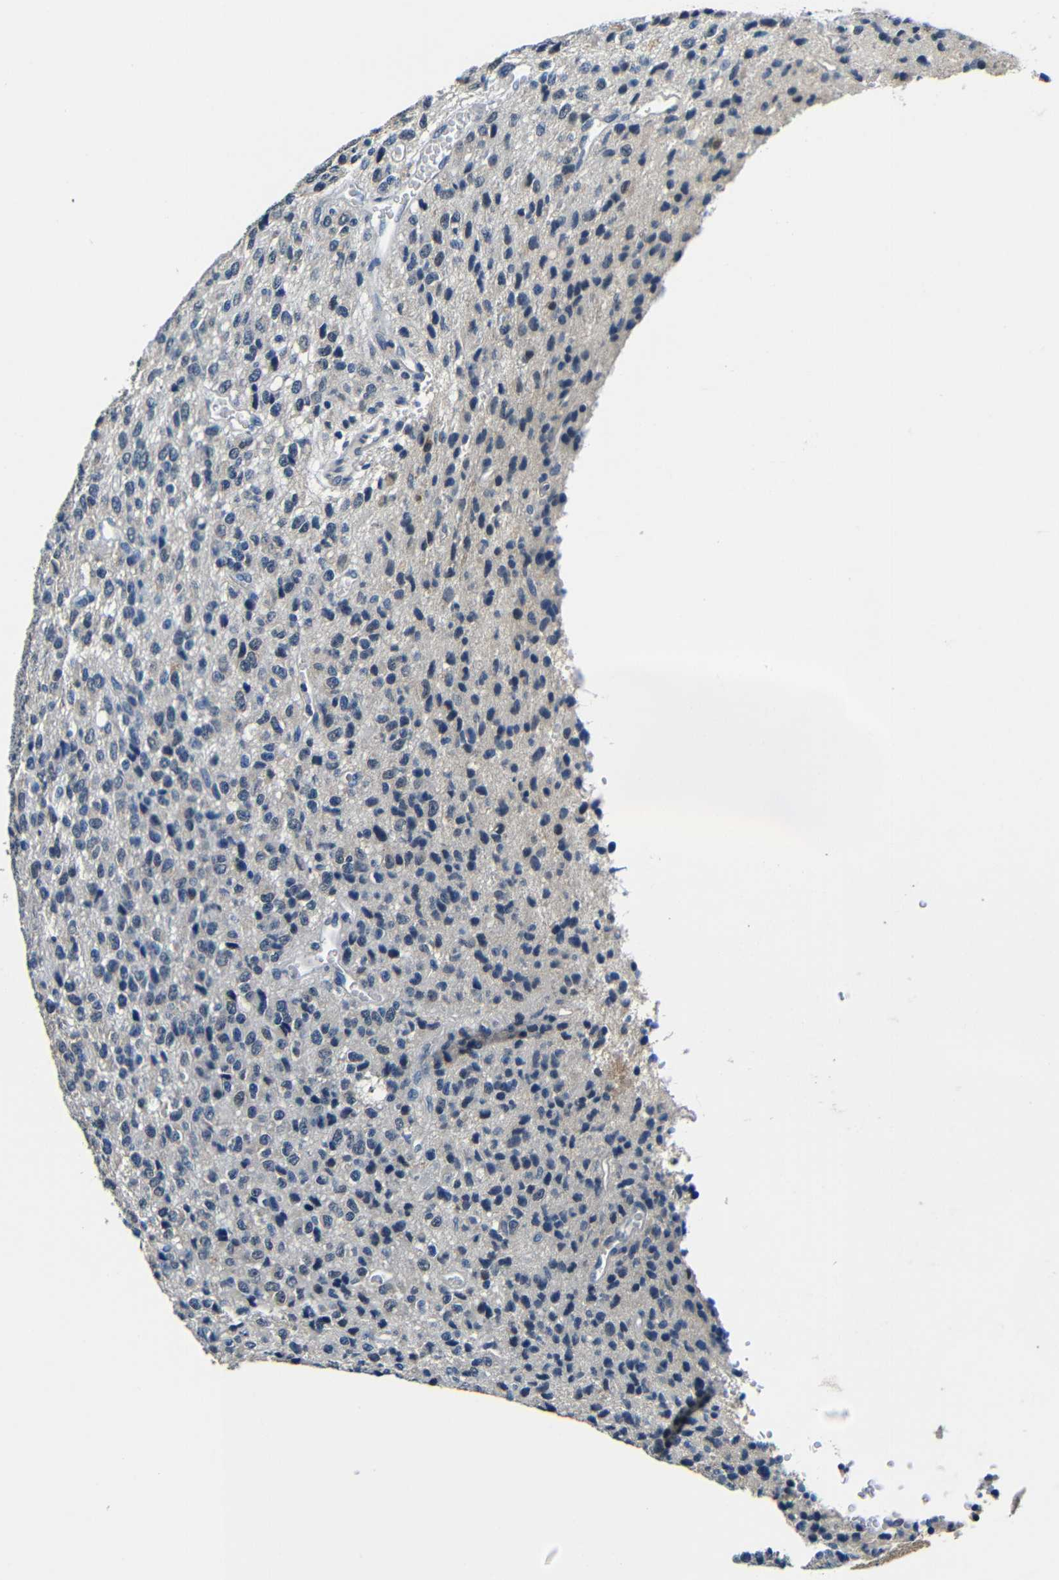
{"staining": {"intensity": "moderate", "quantity": "<25%", "location": "cytoplasmic/membranous"}, "tissue": "glioma", "cell_type": "Tumor cells", "image_type": "cancer", "snomed": [{"axis": "morphology", "description": "Glioma, malignant, High grade"}, {"axis": "topography", "description": "pancreas cauda"}], "caption": "IHC micrograph of human glioma stained for a protein (brown), which reveals low levels of moderate cytoplasmic/membranous staining in approximately <25% of tumor cells.", "gene": "ADAP1", "patient": {"sex": "male", "age": 60}}